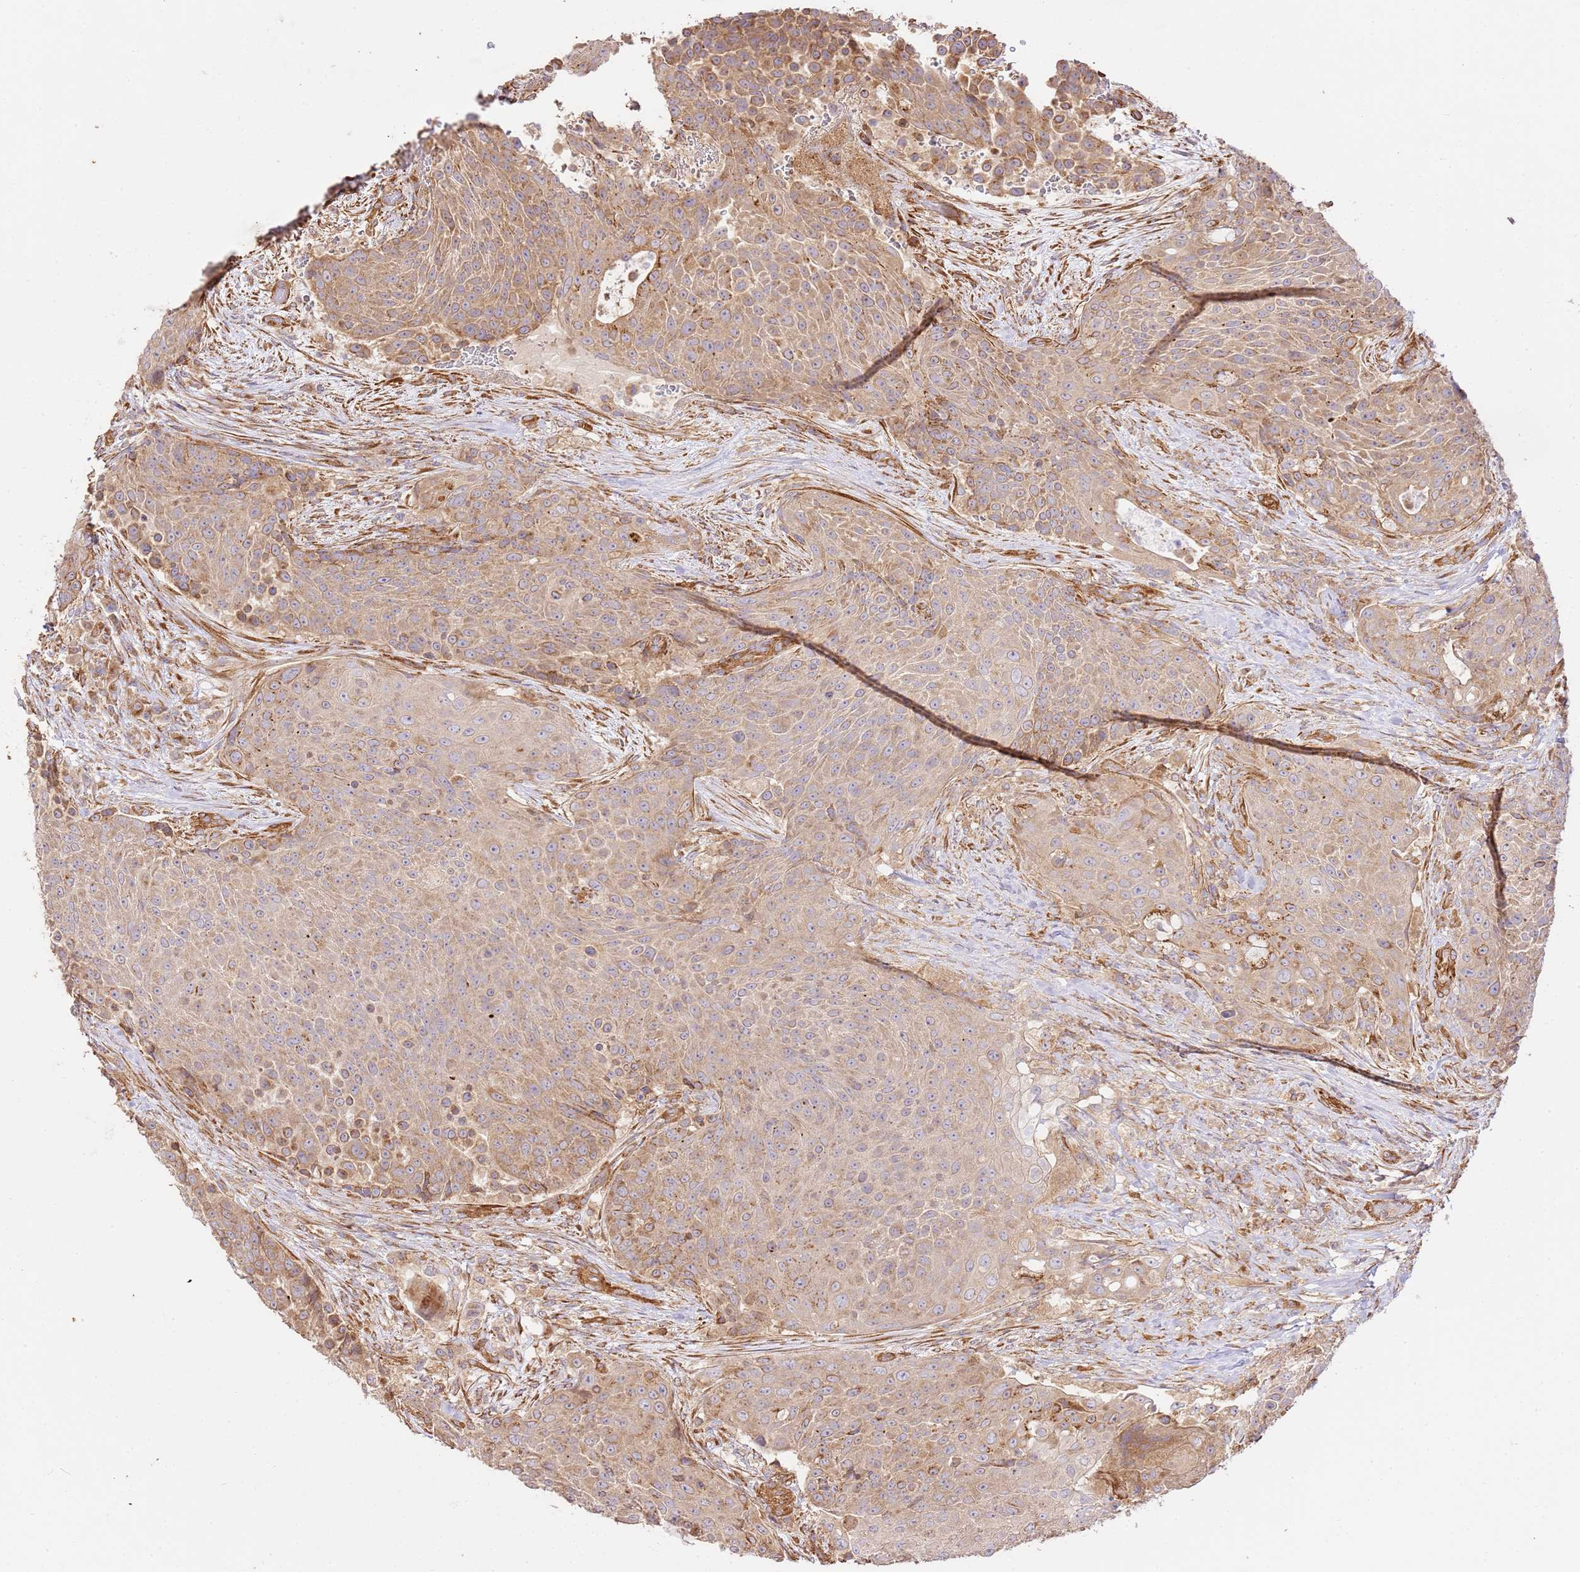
{"staining": {"intensity": "moderate", "quantity": ">75%", "location": "cytoplasmic/membranous"}, "tissue": "urothelial cancer", "cell_type": "Tumor cells", "image_type": "cancer", "snomed": [{"axis": "morphology", "description": "Urothelial carcinoma, High grade"}, {"axis": "topography", "description": "Urinary bladder"}], "caption": "An image of urothelial carcinoma (high-grade) stained for a protein shows moderate cytoplasmic/membranous brown staining in tumor cells.", "gene": "ZBTB39", "patient": {"sex": "female", "age": 63}}